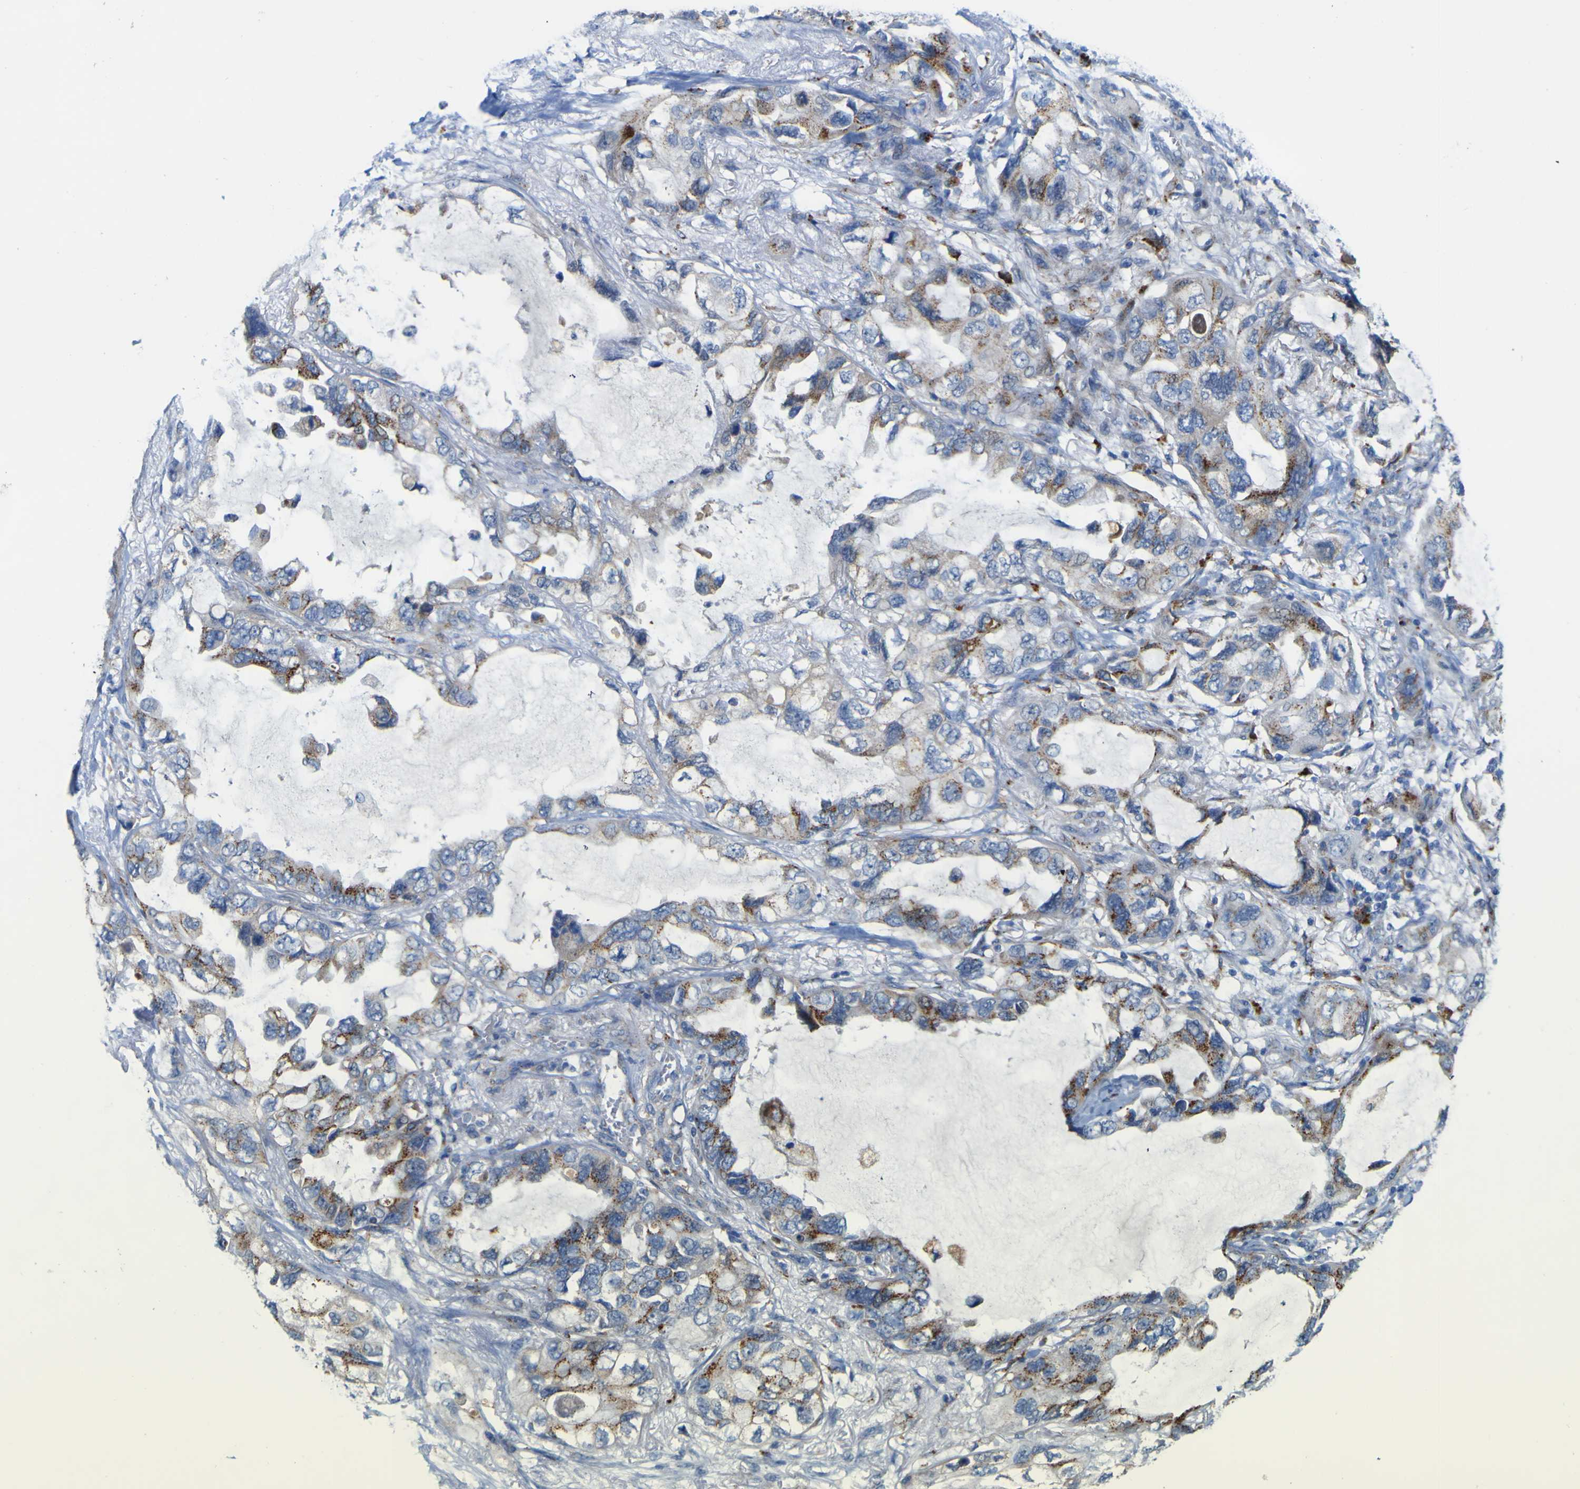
{"staining": {"intensity": "moderate", "quantity": "25%-75%", "location": "cytoplasmic/membranous"}, "tissue": "lung cancer", "cell_type": "Tumor cells", "image_type": "cancer", "snomed": [{"axis": "morphology", "description": "Squamous cell carcinoma, NOS"}, {"axis": "topography", "description": "Lung"}], "caption": "This is a histology image of IHC staining of lung cancer (squamous cell carcinoma), which shows moderate expression in the cytoplasmic/membranous of tumor cells.", "gene": "PTPRF", "patient": {"sex": "female", "age": 73}}